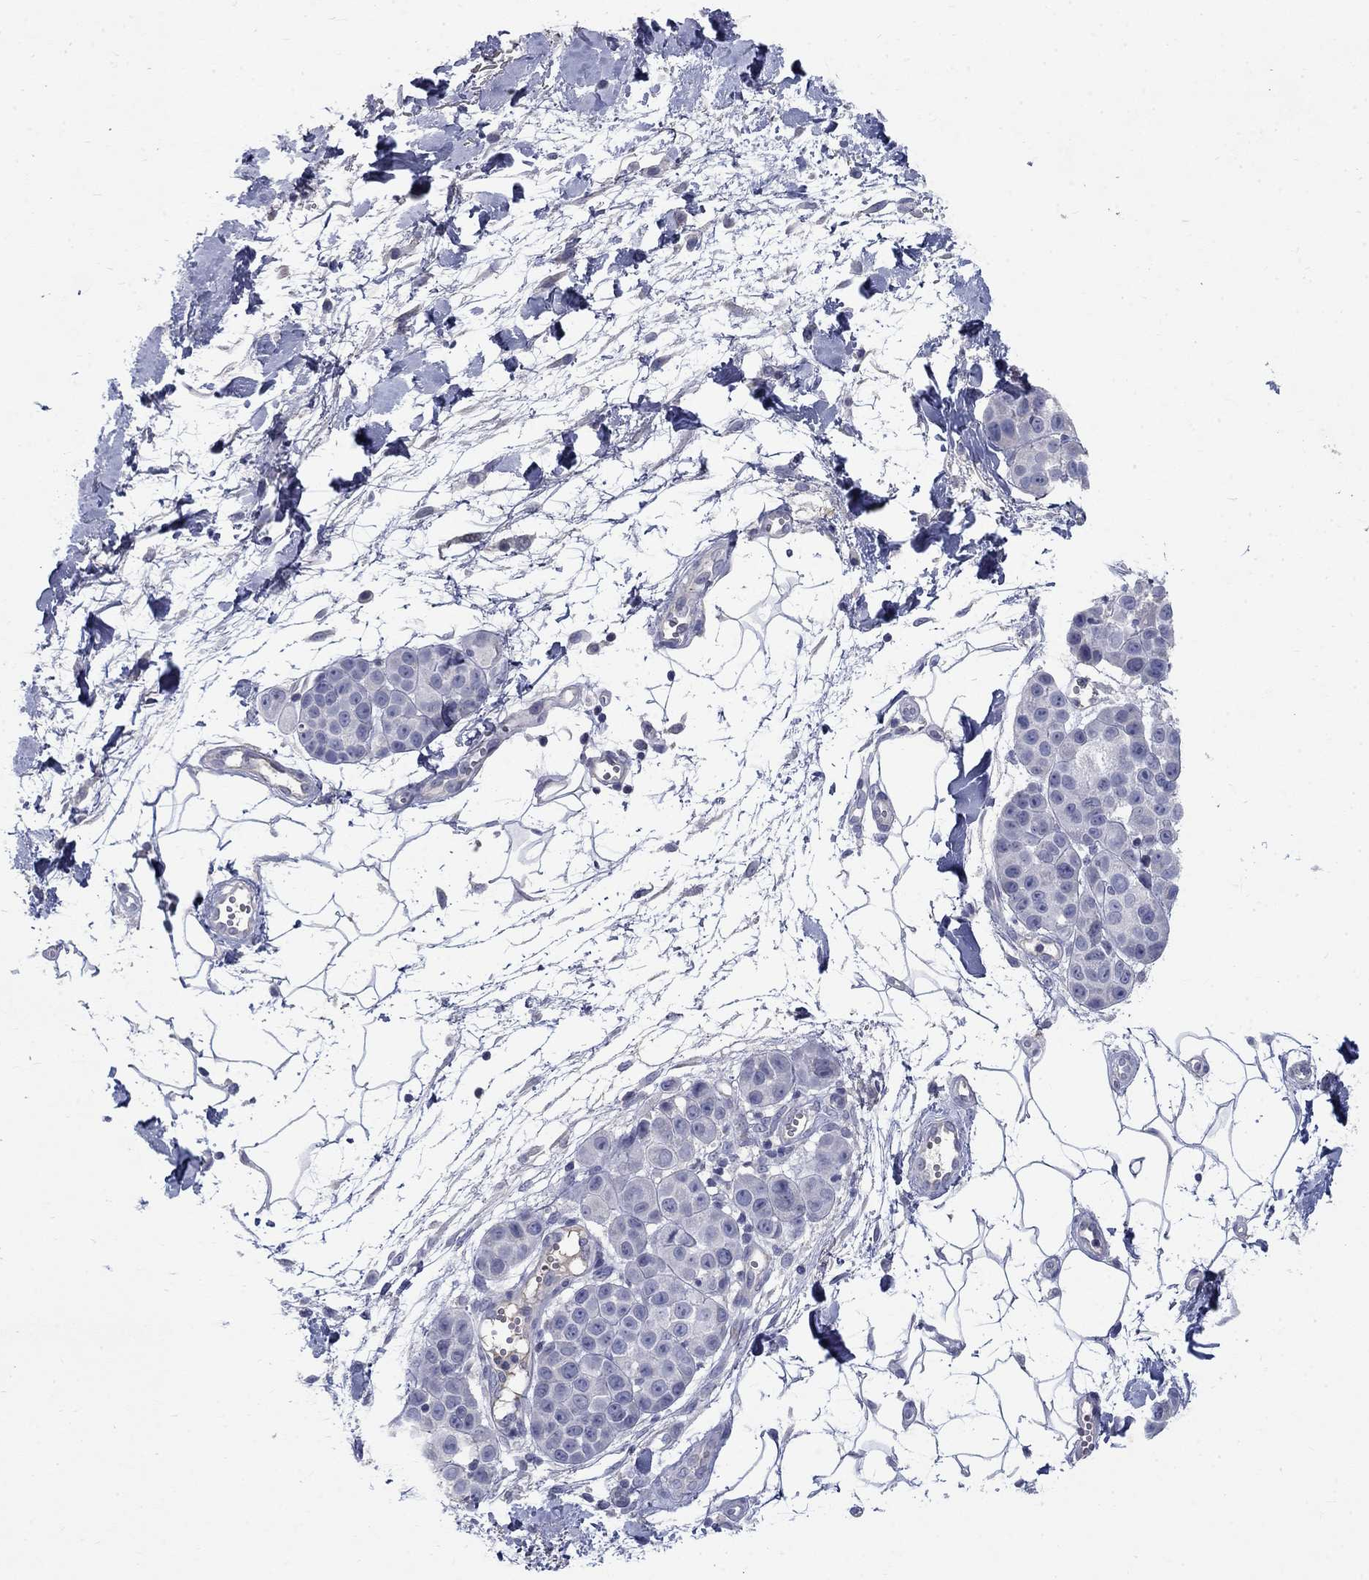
{"staining": {"intensity": "negative", "quantity": "none", "location": "none"}, "tissue": "melanoma", "cell_type": "Tumor cells", "image_type": "cancer", "snomed": [{"axis": "morphology", "description": "Malignant melanoma, NOS"}, {"axis": "topography", "description": "Skin"}], "caption": "High magnification brightfield microscopy of malignant melanoma stained with DAB (3,3'-diaminobenzidine) (brown) and counterstained with hematoxylin (blue): tumor cells show no significant positivity.", "gene": "PTH1R", "patient": {"sex": "female", "age": 86}}